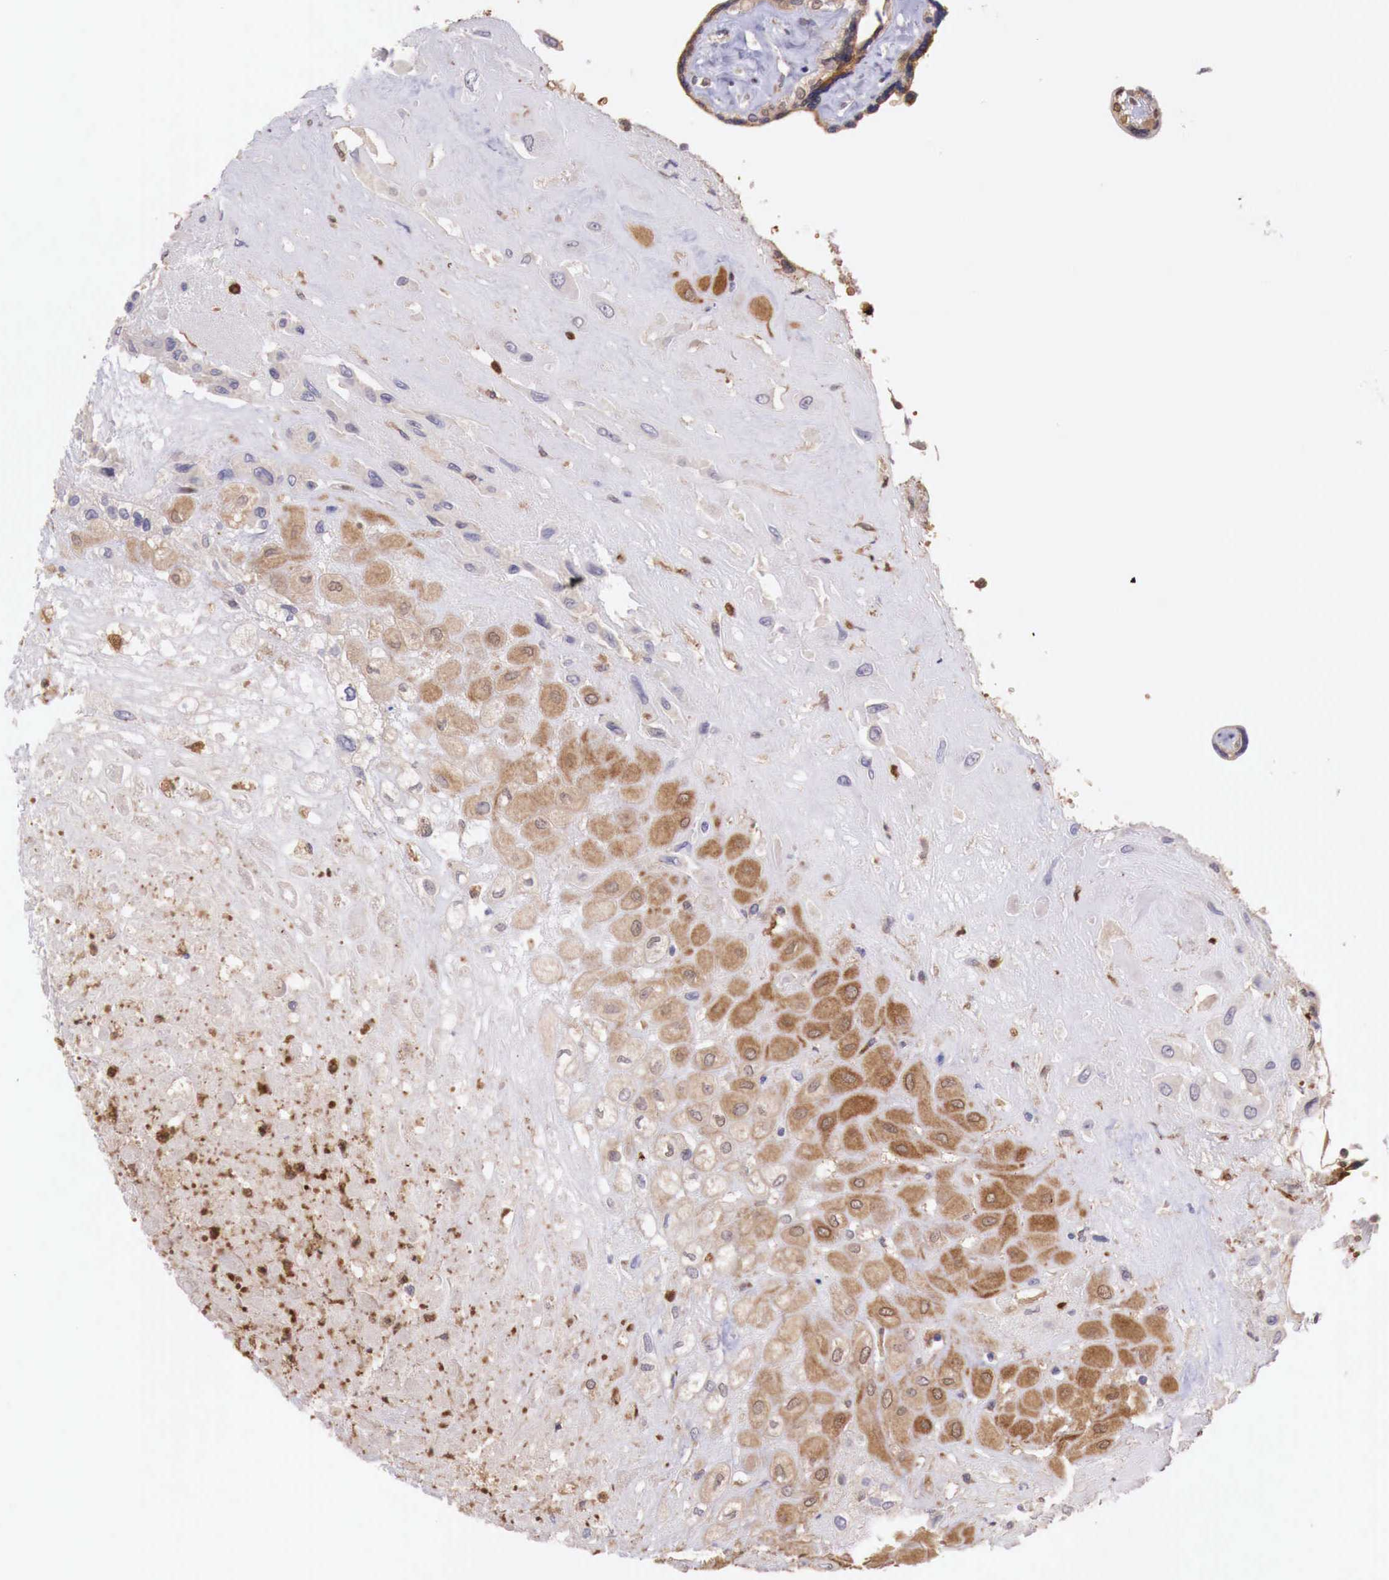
{"staining": {"intensity": "weak", "quantity": ">75%", "location": "cytoplasmic/membranous"}, "tissue": "placenta", "cell_type": "Decidual cells", "image_type": "normal", "snomed": [{"axis": "morphology", "description": "Normal tissue, NOS"}, {"axis": "topography", "description": "Placenta"}], "caption": "About >75% of decidual cells in normal human placenta reveal weak cytoplasmic/membranous protein positivity as visualized by brown immunohistochemical staining.", "gene": "GAB2", "patient": {"sex": "female", "age": 31}}